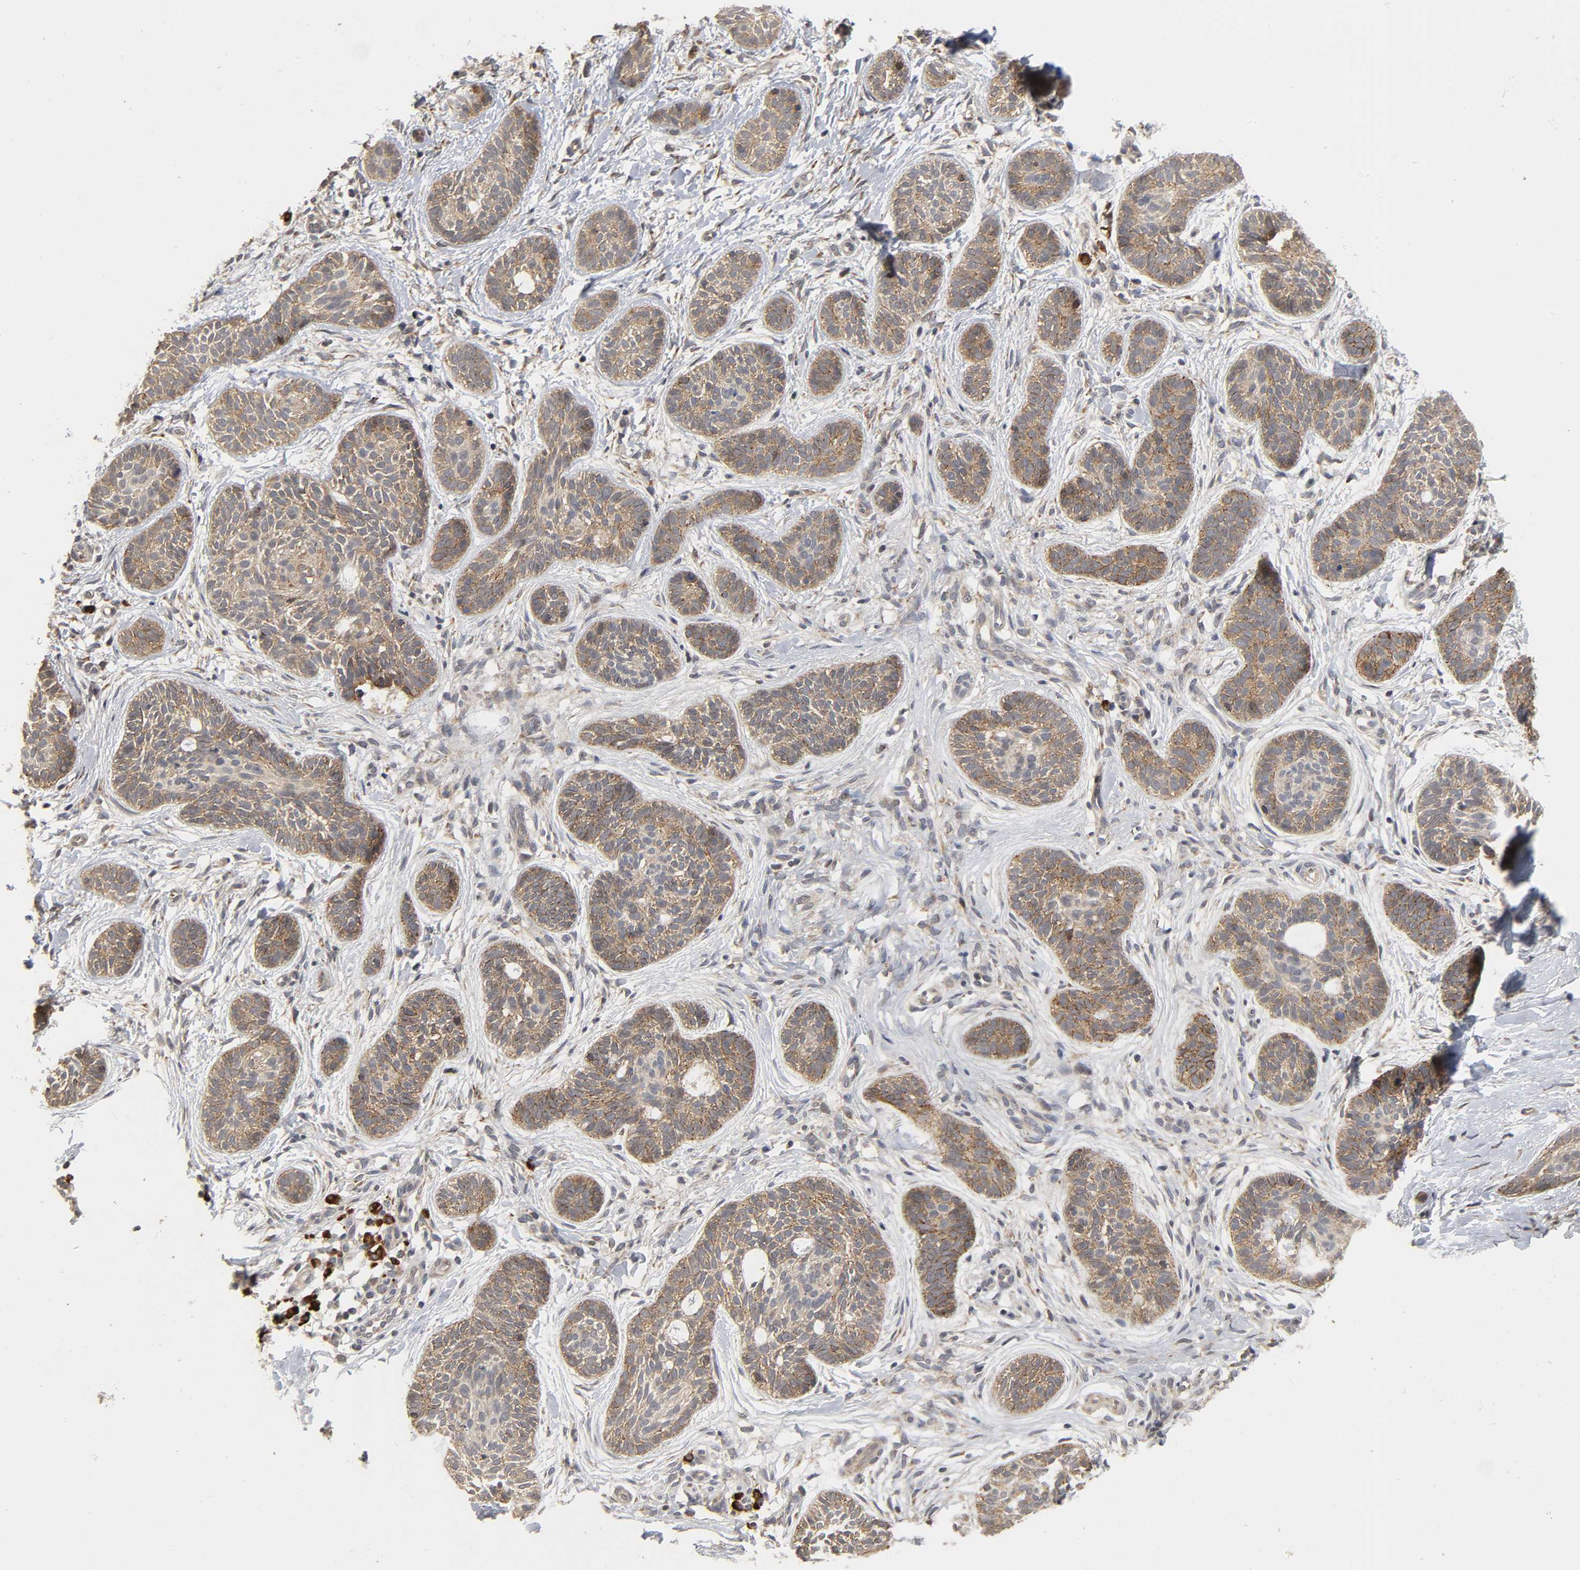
{"staining": {"intensity": "moderate", "quantity": ">75%", "location": "cytoplasmic/membranous"}, "tissue": "skin cancer", "cell_type": "Tumor cells", "image_type": "cancer", "snomed": [{"axis": "morphology", "description": "Normal tissue, NOS"}, {"axis": "morphology", "description": "Basal cell carcinoma"}, {"axis": "topography", "description": "Skin"}], "caption": "Basal cell carcinoma (skin) stained with a brown dye exhibits moderate cytoplasmic/membranous positive expression in about >75% of tumor cells.", "gene": "SLC30A9", "patient": {"sex": "male", "age": 63}}